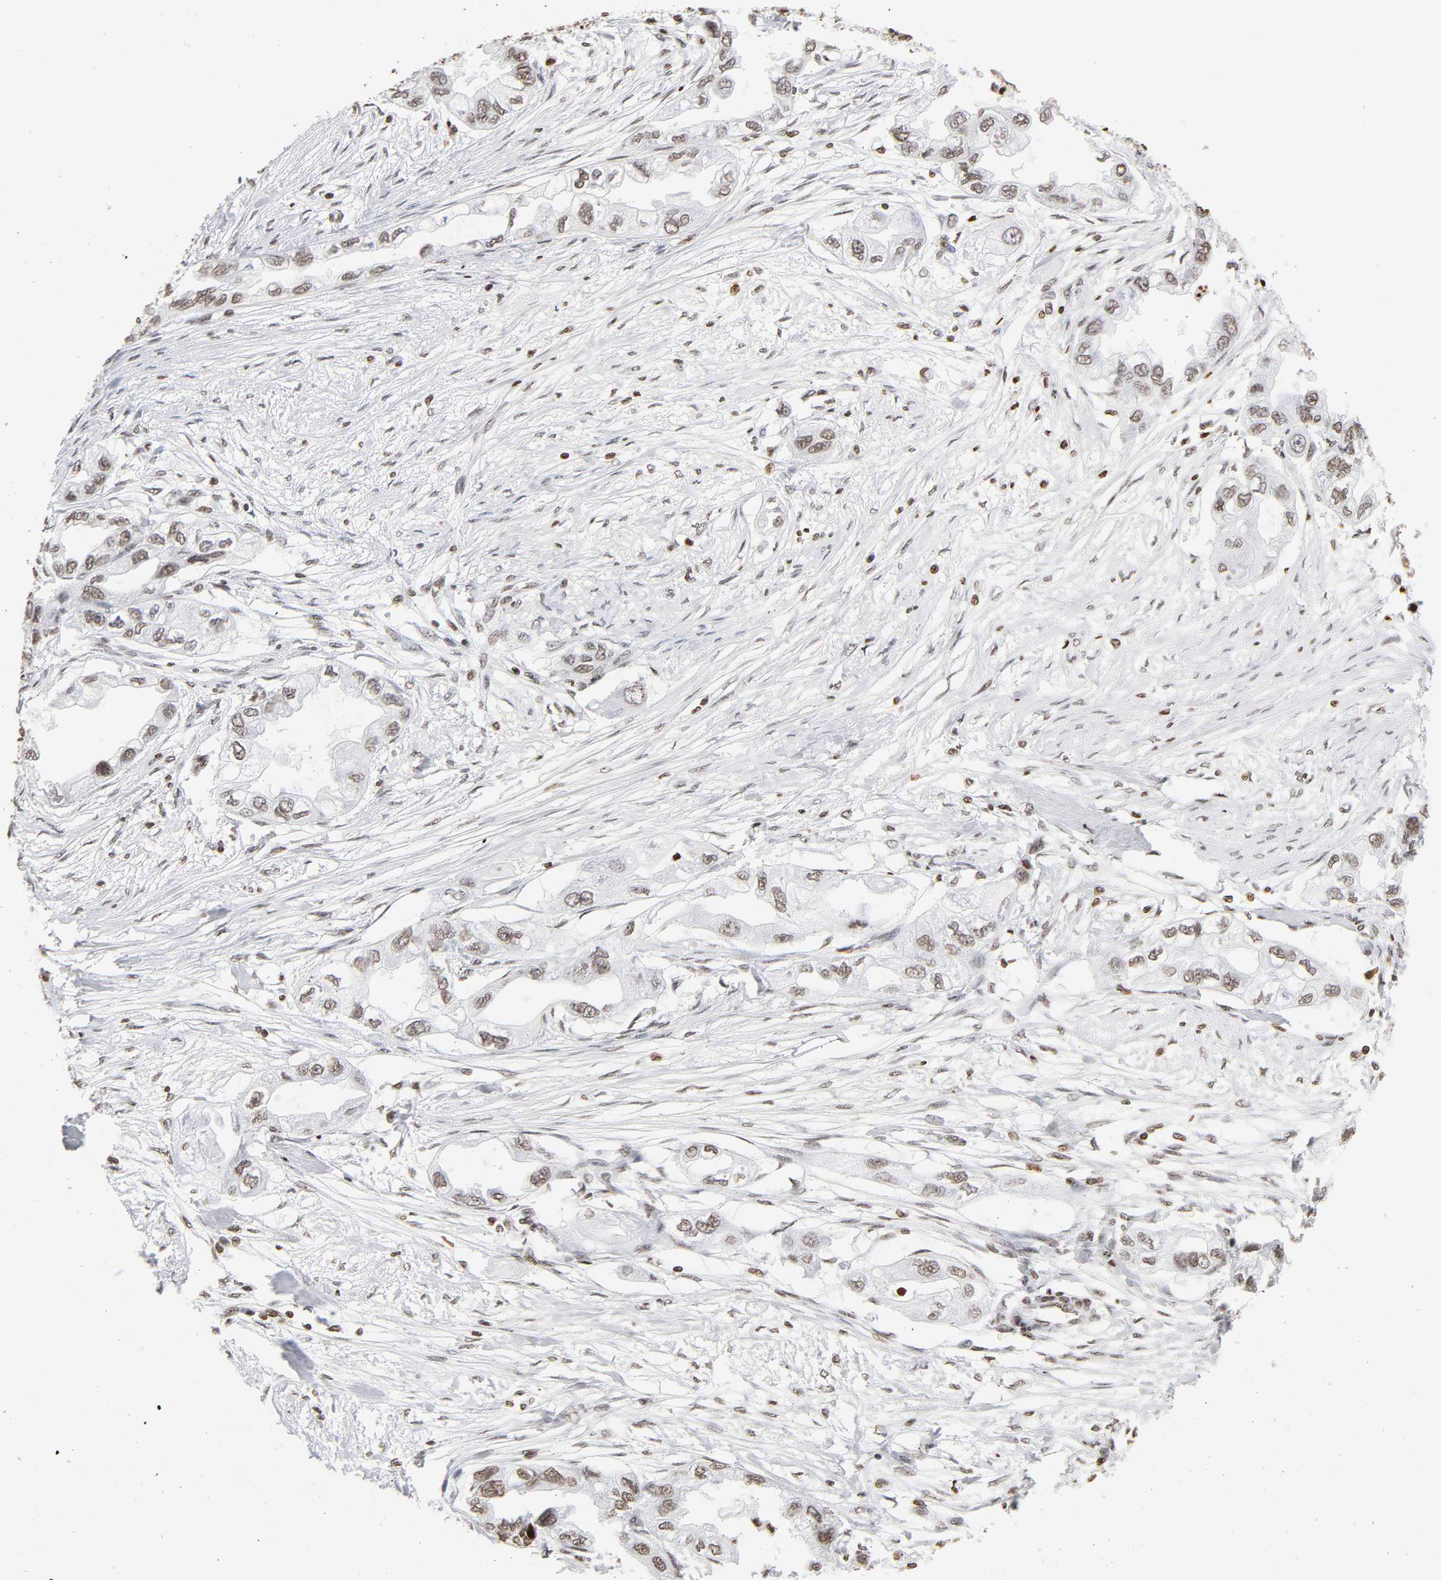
{"staining": {"intensity": "weak", "quantity": ">75%", "location": "nuclear"}, "tissue": "endometrial cancer", "cell_type": "Tumor cells", "image_type": "cancer", "snomed": [{"axis": "morphology", "description": "Adenocarcinoma, NOS"}, {"axis": "topography", "description": "Endometrium"}], "caption": "Immunohistochemical staining of endometrial cancer displays low levels of weak nuclear protein positivity in approximately >75% of tumor cells.", "gene": "H2AC12", "patient": {"sex": "female", "age": 67}}